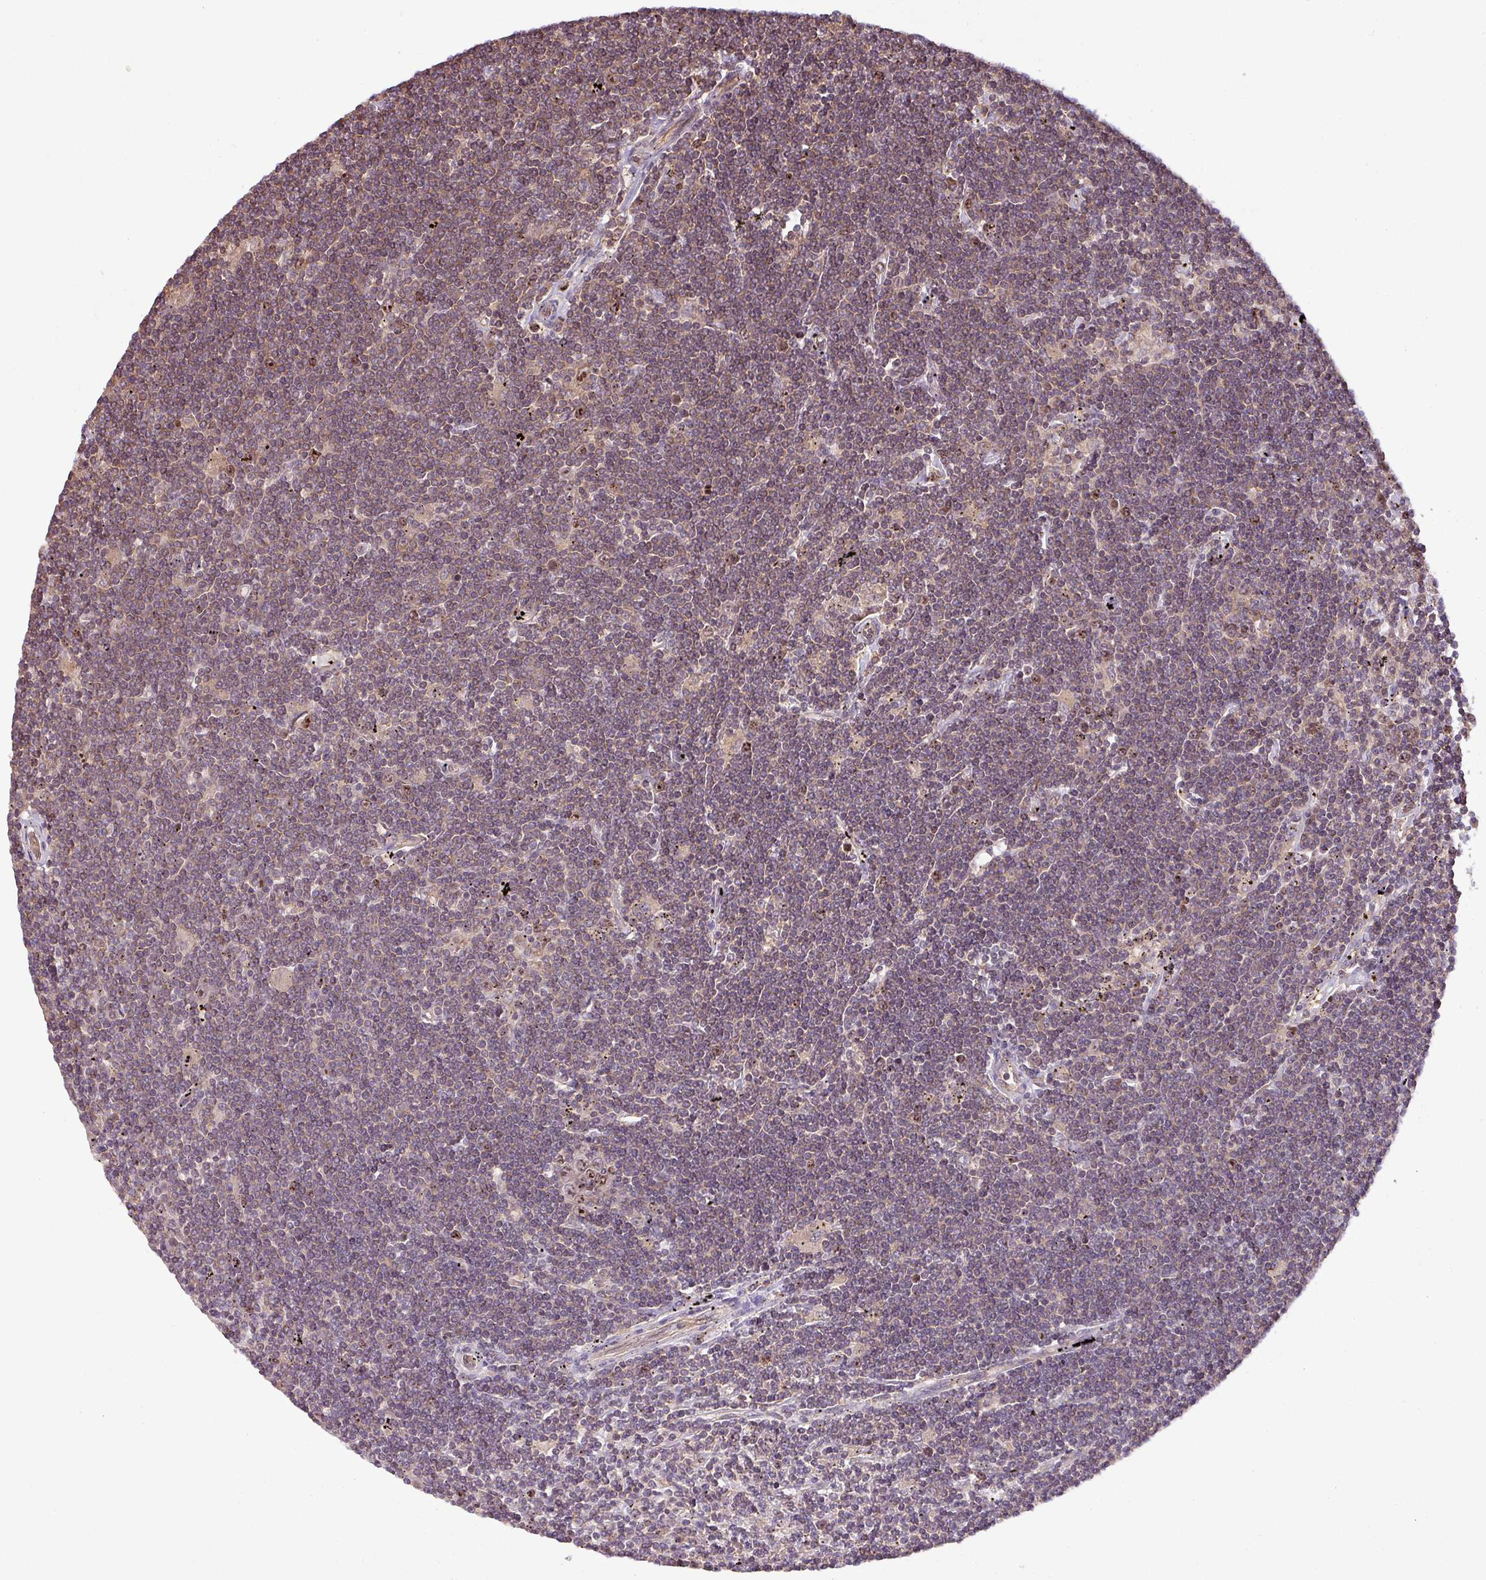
{"staining": {"intensity": "weak", "quantity": "25%-75%", "location": "cytoplasmic/membranous"}, "tissue": "lymphoma", "cell_type": "Tumor cells", "image_type": "cancer", "snomed": [{"axis": "morphology", "description": "Malignant lymphoma, non-Hodgkin's type, Low grade"}, {"axis": "topography", "description": "Spleen"}], "caption": "DAB immunohistochemical staining of human lymphoma exhibits weak cytoplasmic/membranous protein positivity in about 25%-75% of tumor cells.", "gene": "VENTX", "patient": {"sex": "male", "age": 76}}